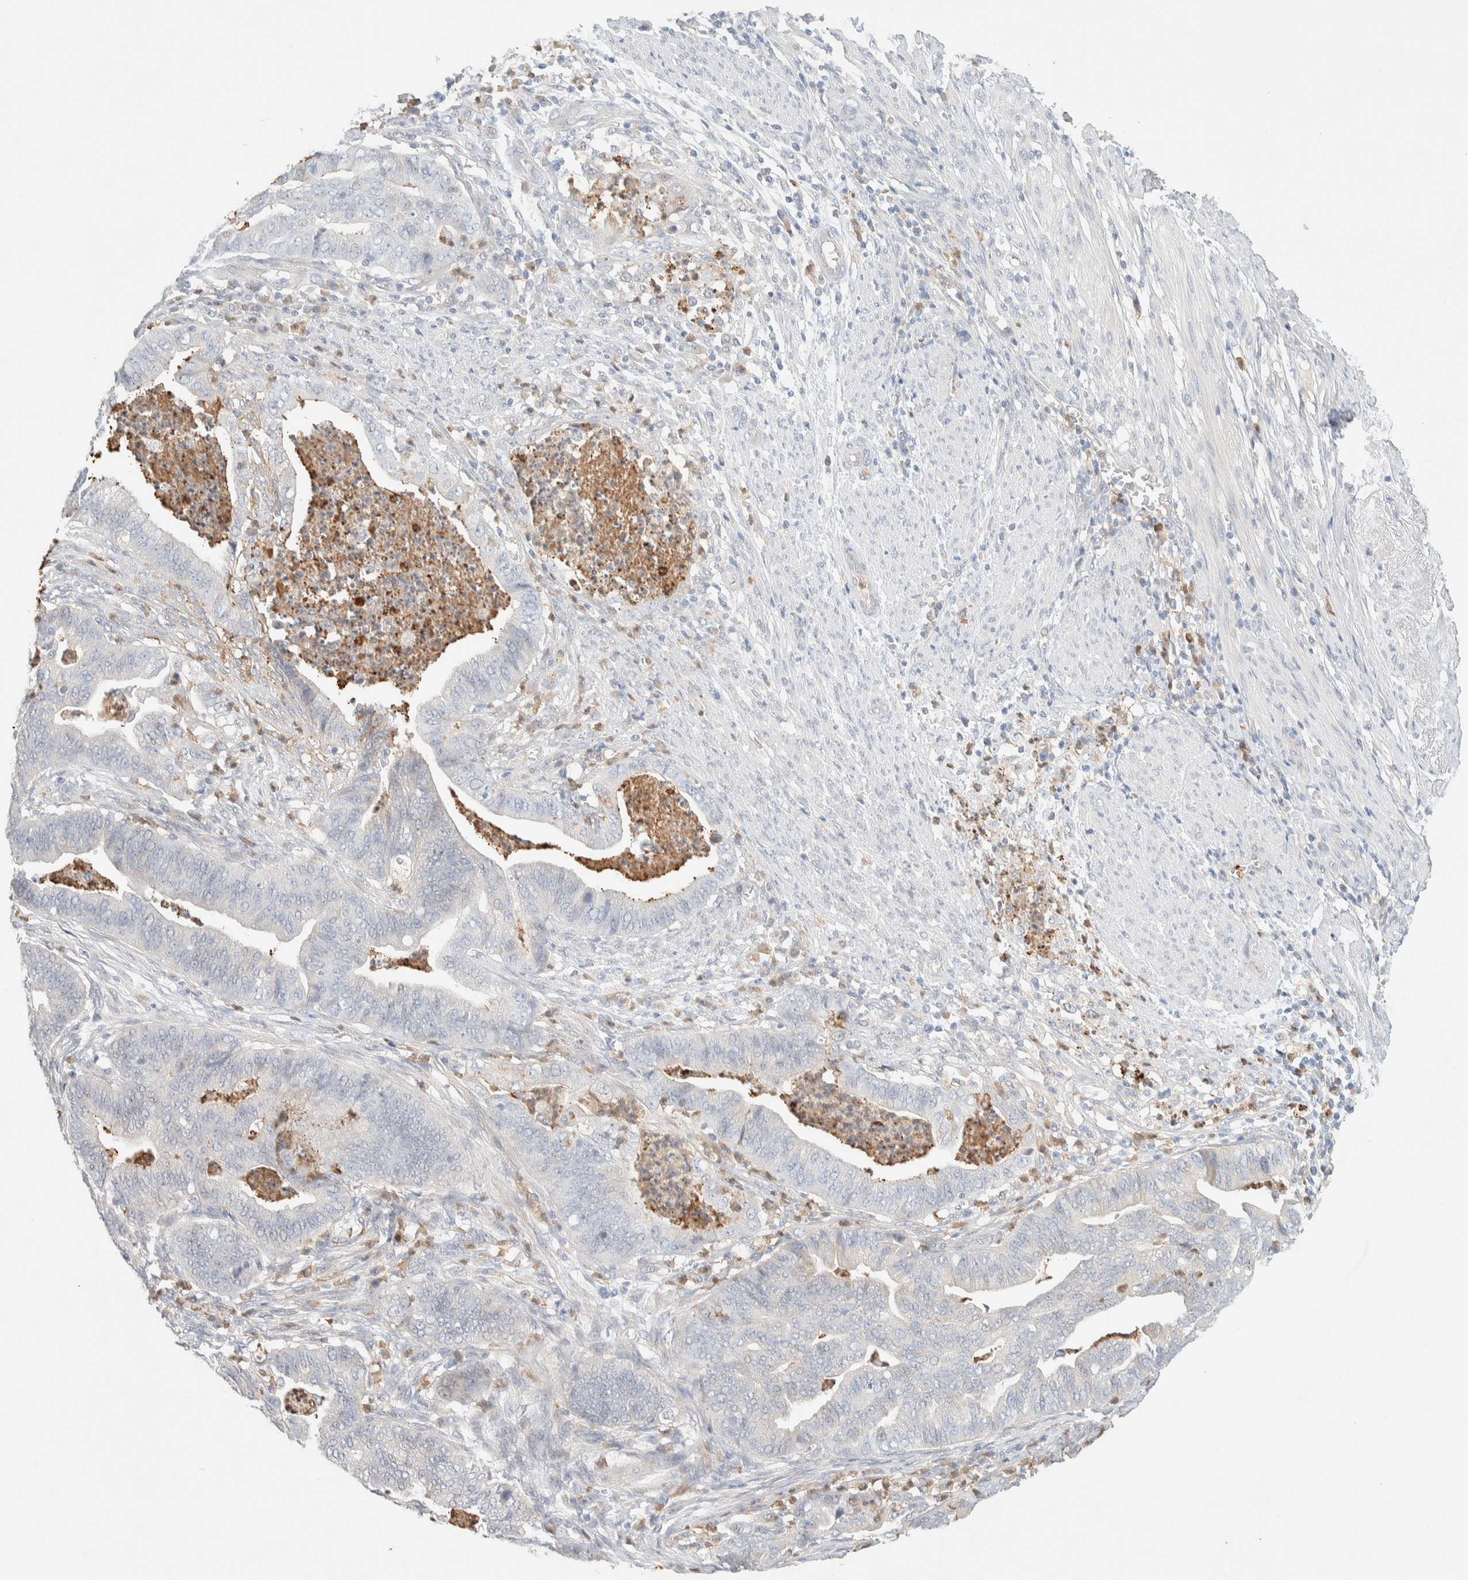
{"staining": {"intensity": "negative", "quantity": "none", "location": "none"}, "tissue": "endometrial cancer", "cell_type": "Tumor cells", "image_type": "cancer", "snomed": [{"axis": "morphology", "description": "Polyp, NOS"}, {"axis": "morphology", "description": "Adenocarcinoma, NOS"}, {"axis": "morphology", "description": "Adenoma, NOS"}, {"axis": "topography", "description": "Endometrium"}], "caption": "IHC photomicrograph of adenocarcinoma (endometrial) stained for a protein (brown), which displays no positivity in tumor cells. Nuclei are stained in blue.", "gene": "TTC3", "patient": {"sex": "female", "age": 79}}